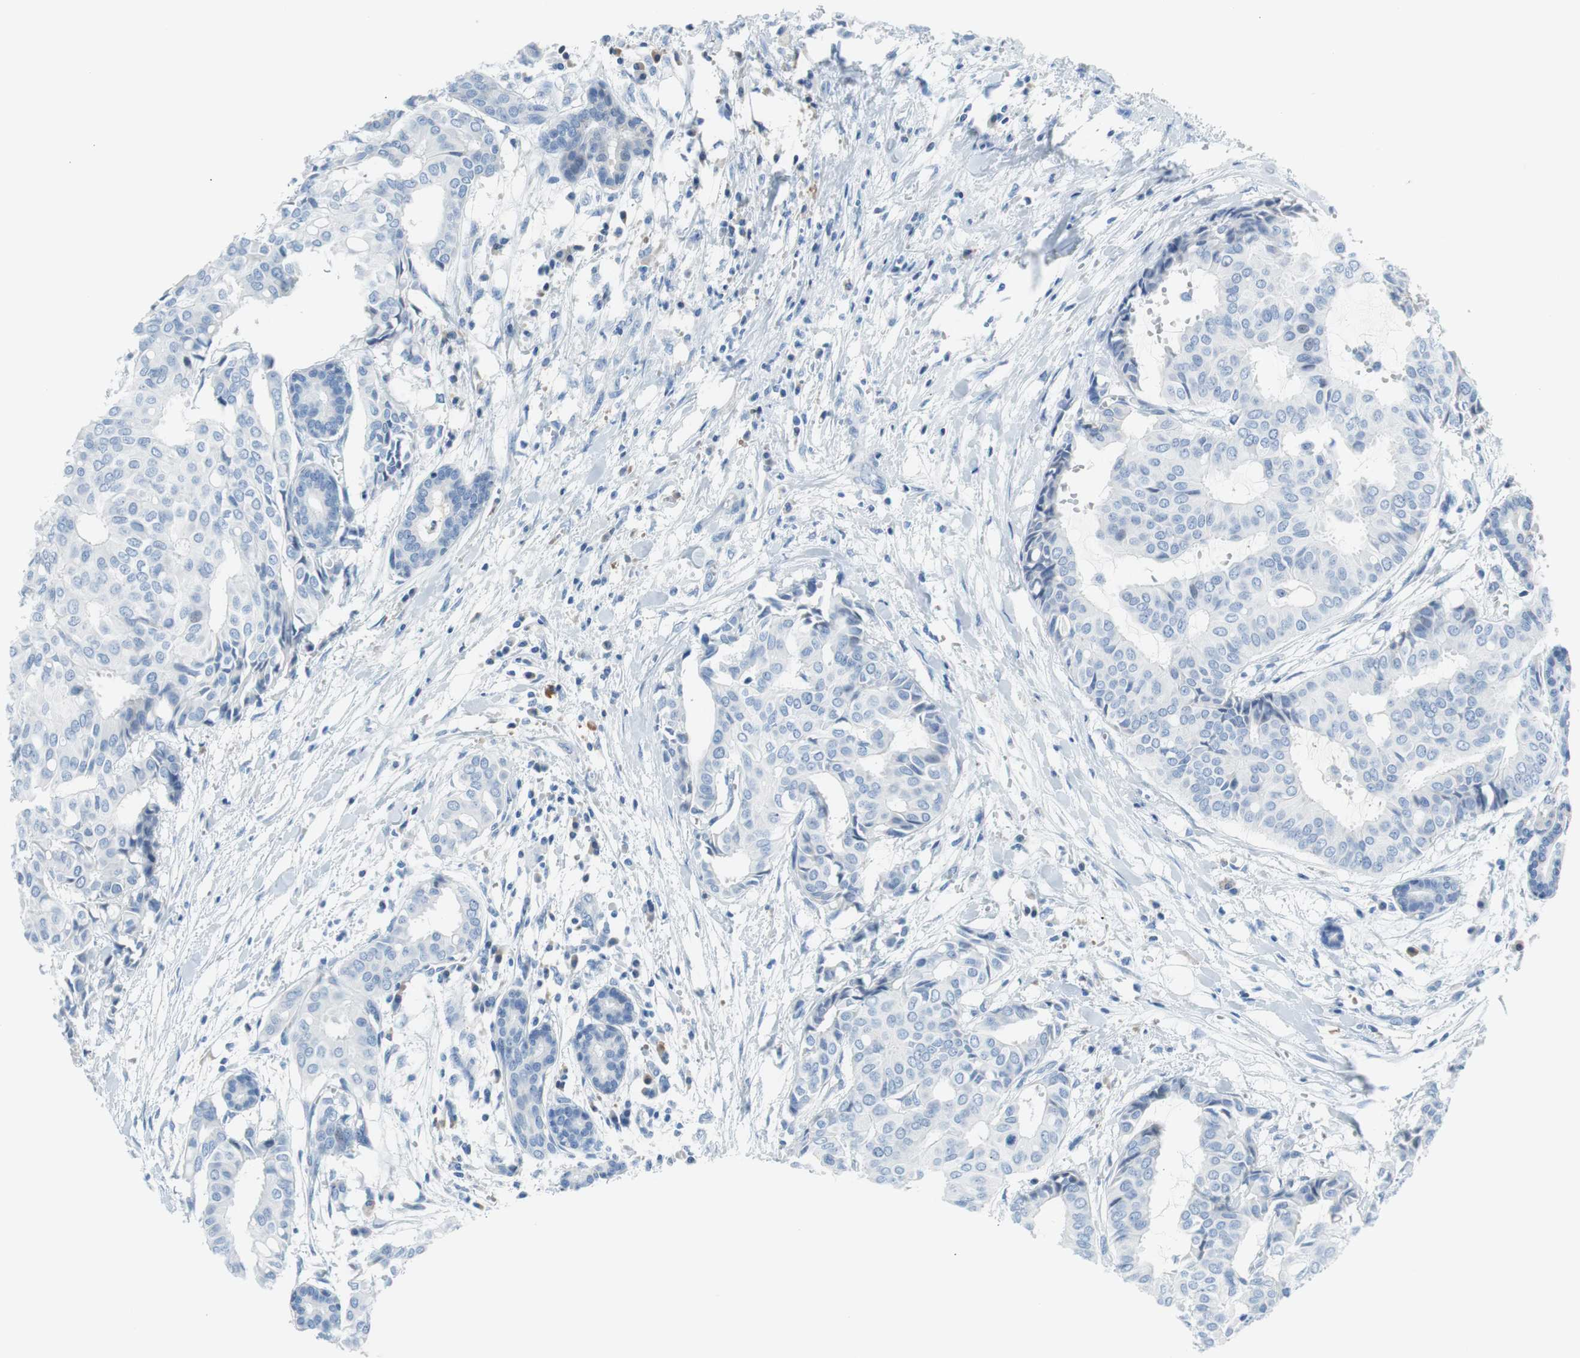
{"staining": {"intensity": "negative", "quantity": "none", "location": "none"}, "tissue": "head and neck cancer", "cell_type": "Tumor cells", "image_type": "cancer", "snomed": [{"axis": "morphology", "description": "Adenocarcinoma, NOS"}, {"axis": "topography", "description": "Salivary gland"}, {"axis": "topography", "description": "Head-Neck"}], "caption": "DAB immunohistochemical staining of head and neck cancer (adenocarcinoma) shows no significant staining in tumor cells.", "gene": "MYH1", "patient": {"sex": "female", "age": 59}}